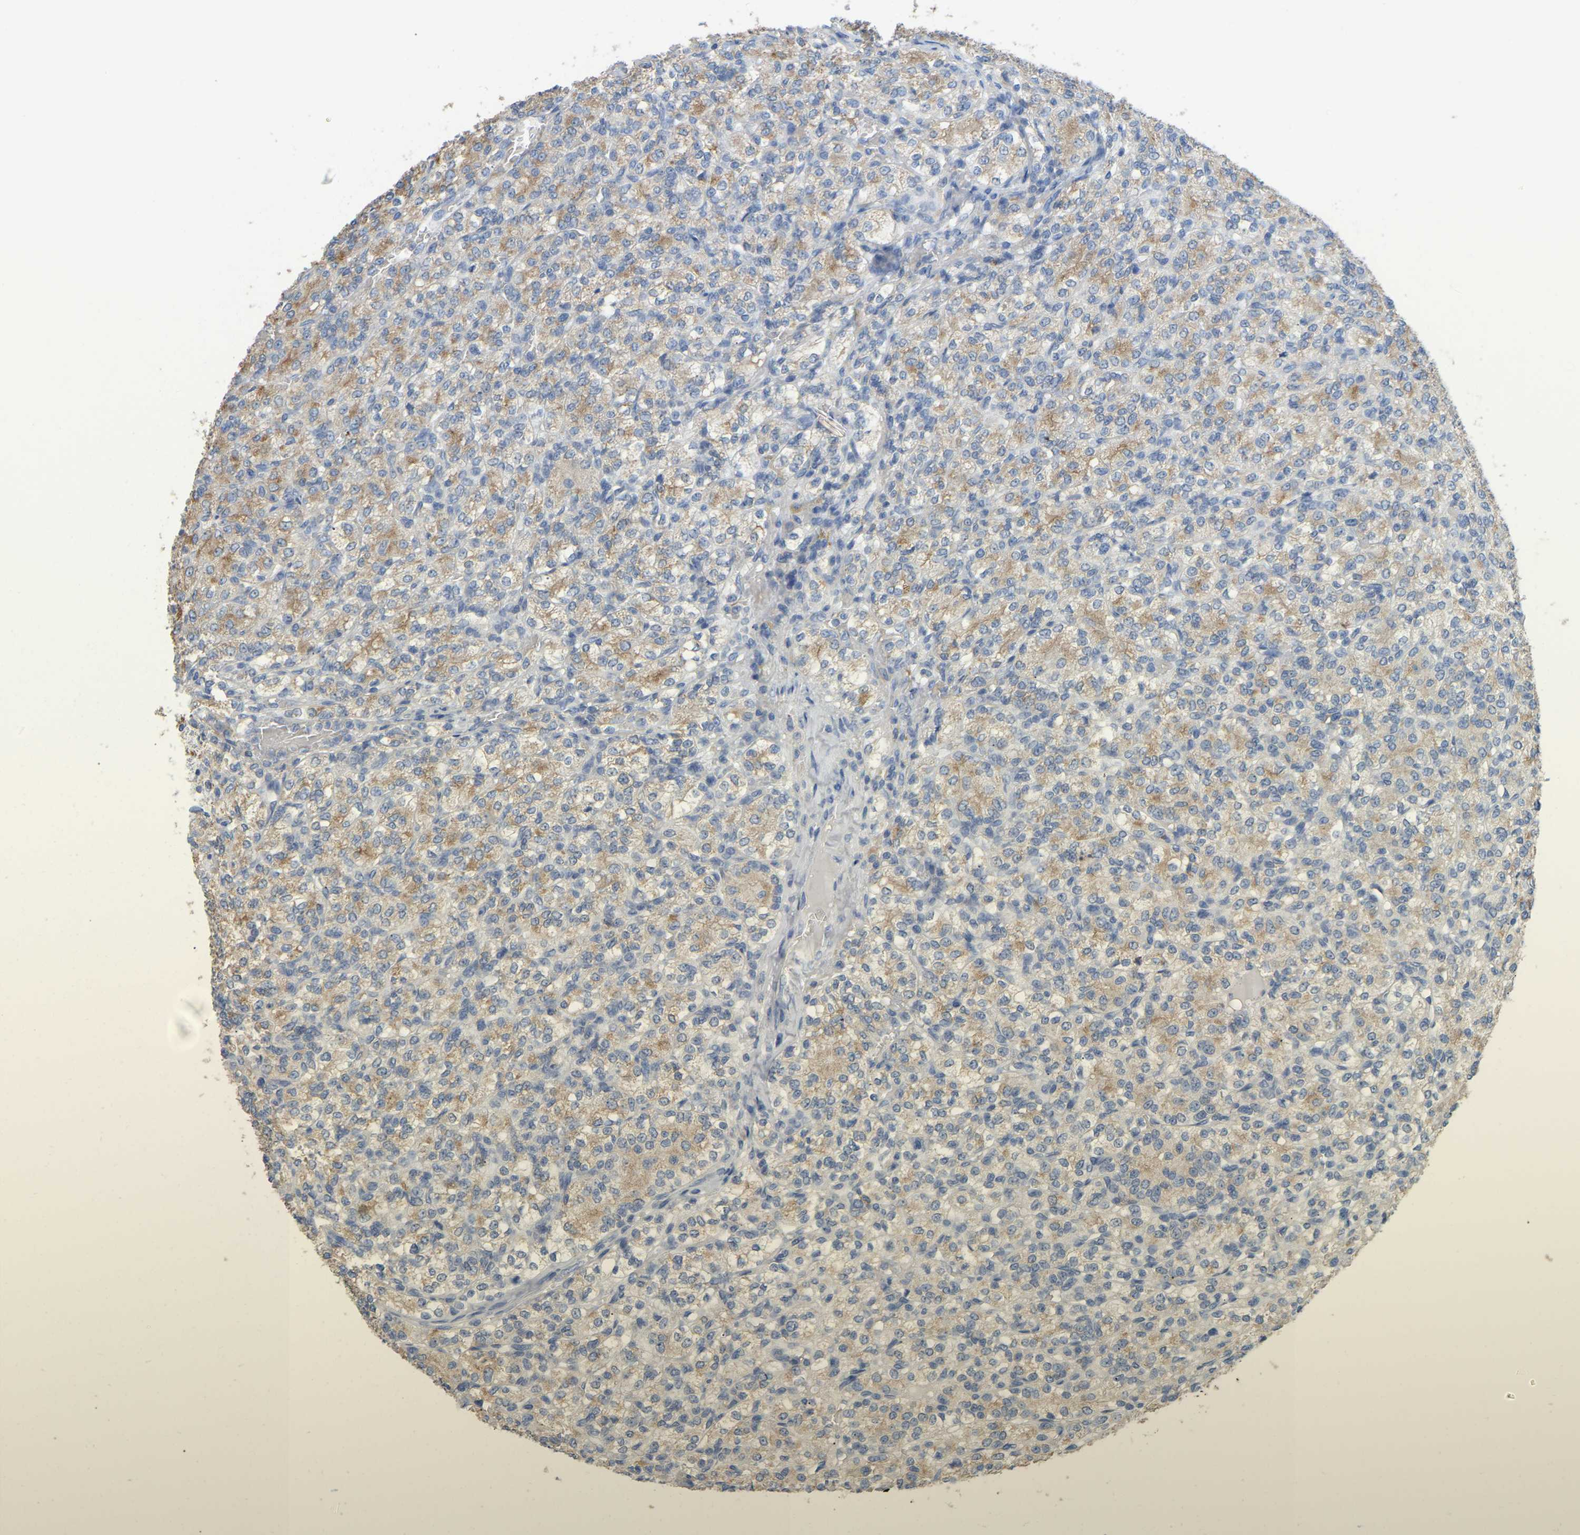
{"staining": {"intensity": "moderate", "quantity": ">75%", "location": "cytoplasmic/membranous"}, "tissue": "renal cancer", "cell_type": "Tumor cells", "image_type": "cancer", "snomed": [{"axis": "morphology", "description": "Adenocarcinoma, NOS"}, {"axis": "topography", "description": "Kidney"}], "caption": "Tumor cells demonstrate moderate cytoplasmic/membranous expression in about >75% of cells in renal adenocarcinoma.", "gene": "SERPINB5", "patient": {"sex": "male", "age": 77}}